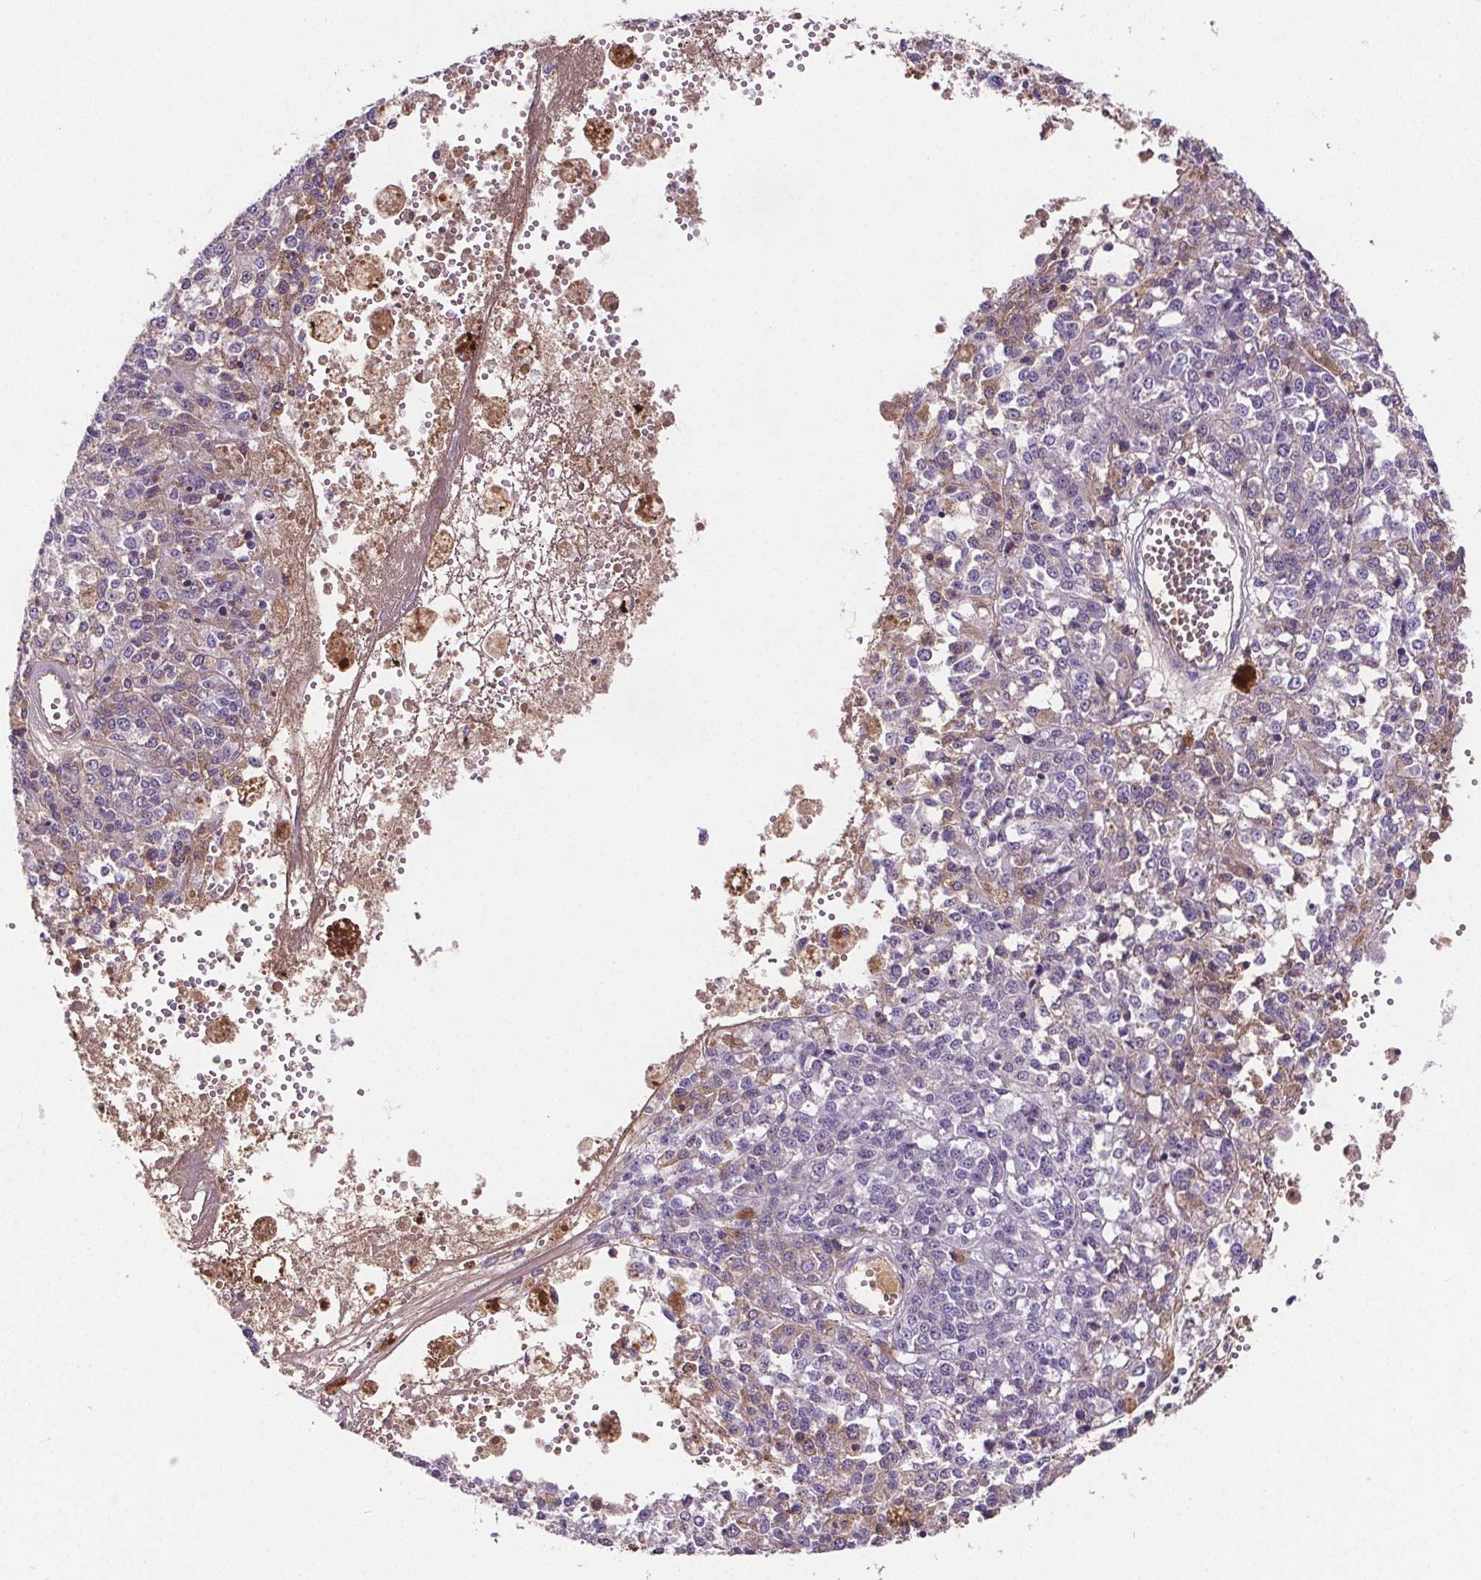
{"staining": {"intensity": "negative", "quantity": "none", "location": "none"}, "tissue": "melanoma", "cell_type": "Tumor cells", "image_type": "cancer", "snomed": [{"axis": "morphology", "description": "Malignant melanoma, Metastatic site"}, {"axis": "topography", "description": "Lymph node"}], "caption": "A micrograph of malignant melanoma (metastatic site) stained for a protein displays no brown staining in tumor cells.", "gene": "CD5L", "patient": {"sex": "female", "age": 64}}